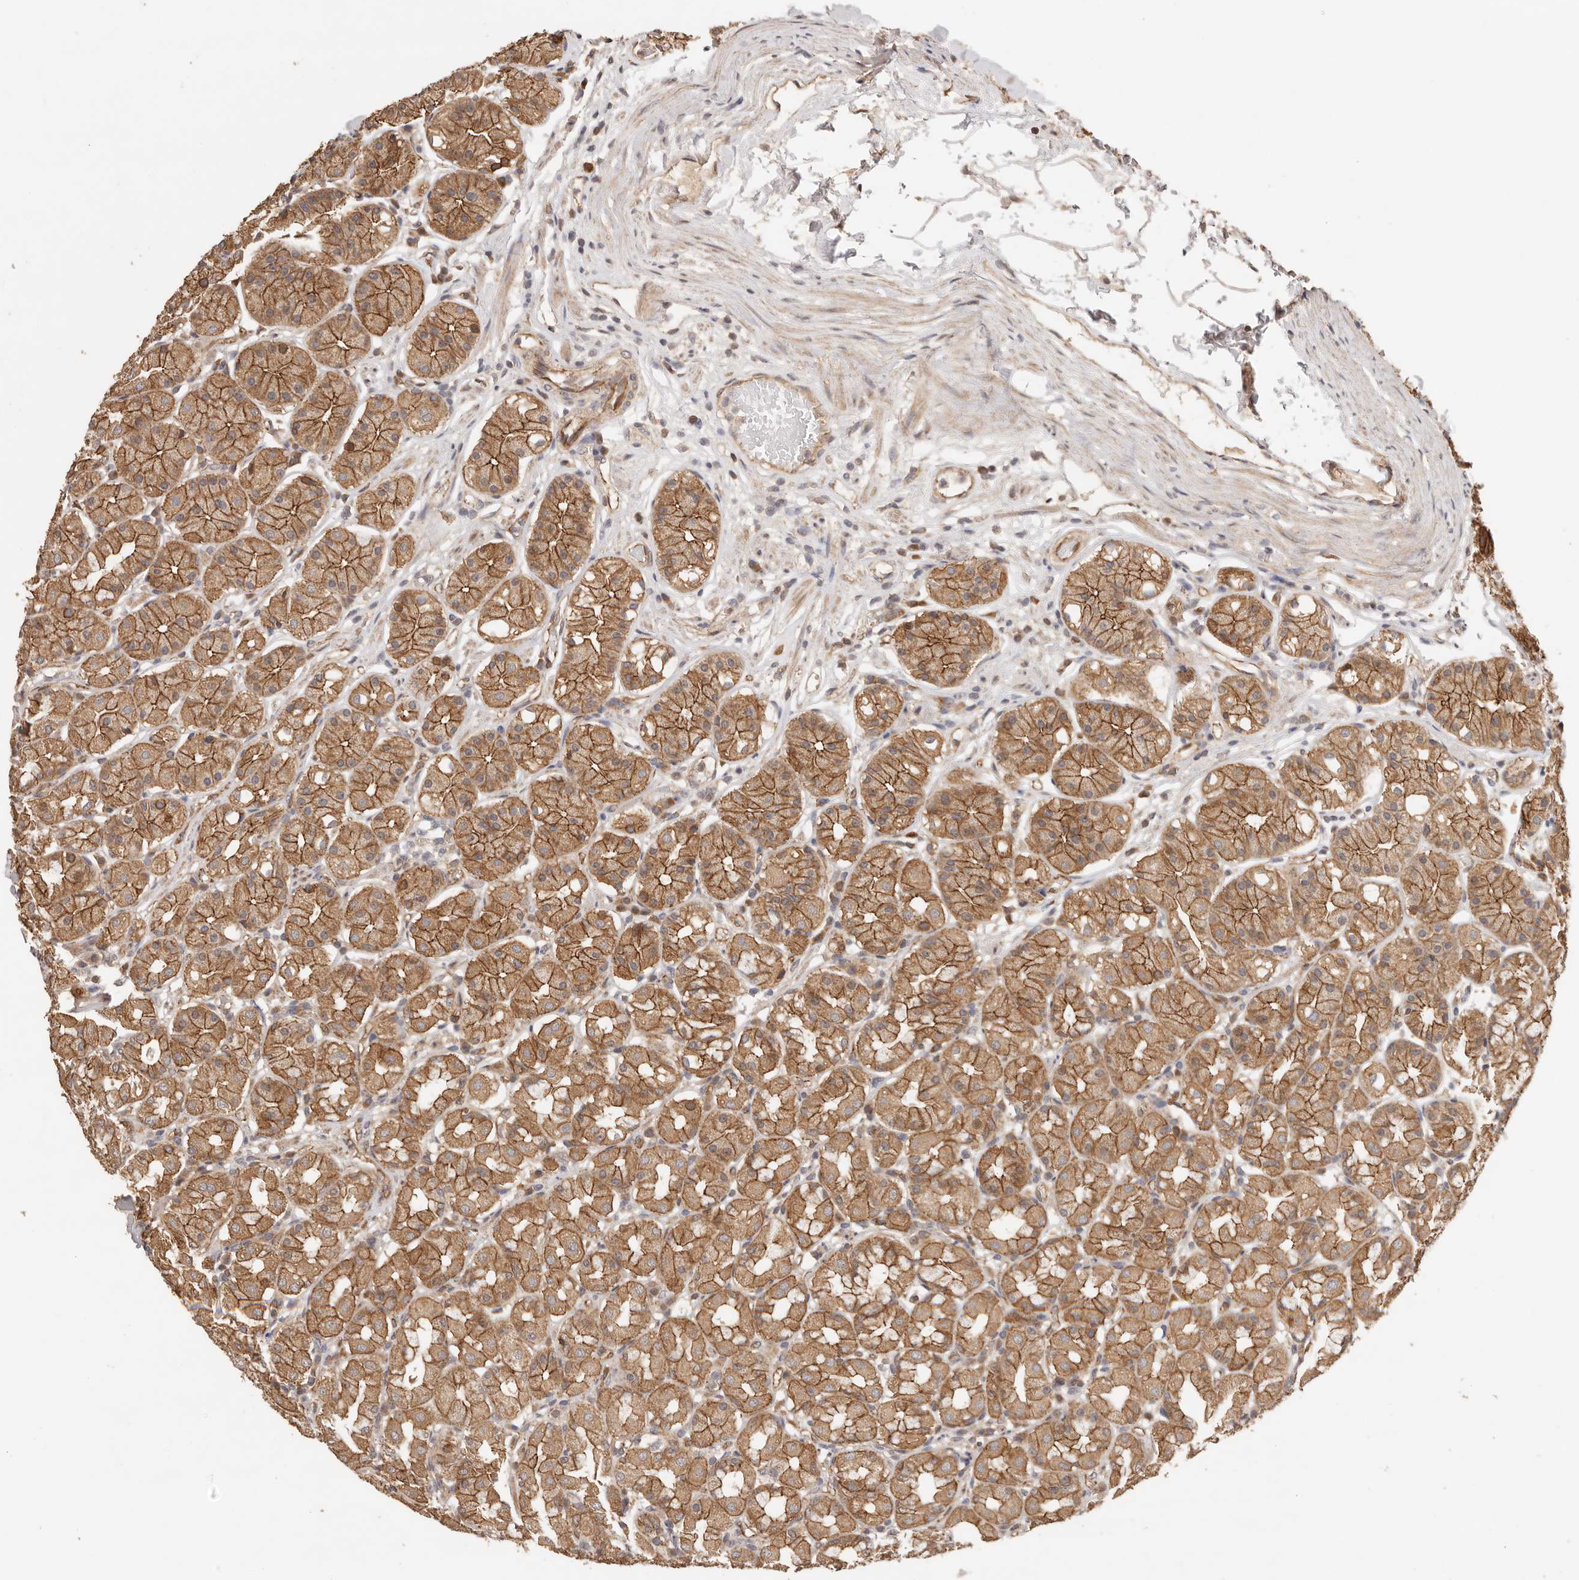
{"staining": {"intensity": "moderate", "quantity": ">75%", "location": "cytoplasmic/membranous"}, "tissue": "stomach", "cell_type": "Glandular cells", "image_type": "normal", "snomed": [{"axis": "morphology", "description": "Normal tissue, NOS"}, {"axis": "topography", "description": "Stomach"}, {"axis": "topography", "description": "Stomach, lower"}], "caption": "Protein staining displays moderate cytoplasmic/membranous staining in approximately >75% of glandular cells in unremarkable stomach.", "gene": "AFDN", "patient": {"sex": "female", "age": 56}}